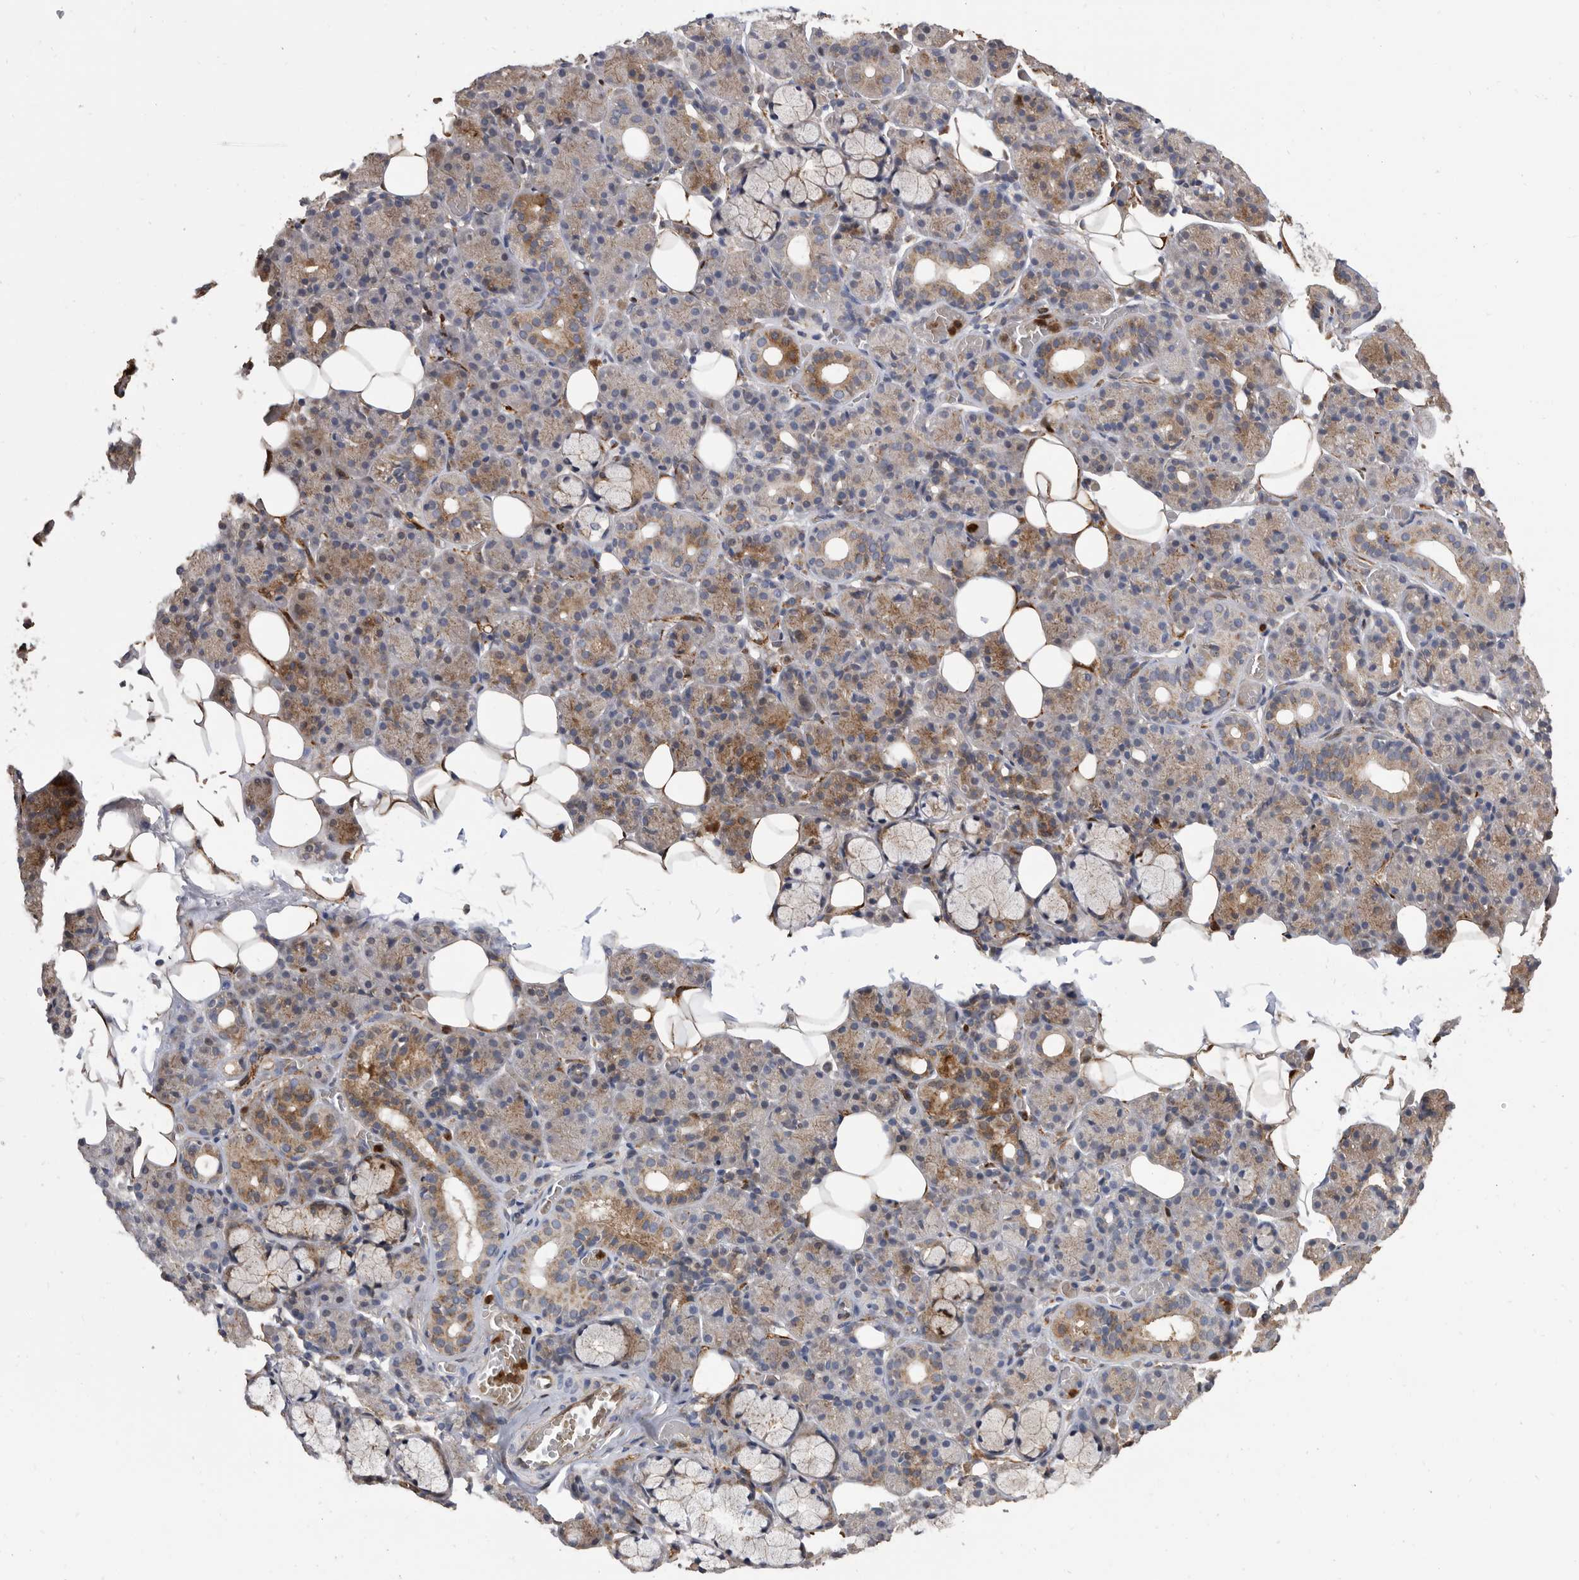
{"staining": {"intensity": "moderate", "quantity": "25%-75%", "location": "cytoplasmic/membranous"}, "tissue": "salivary gland", "cell_type": "Glandular cells", "image_type": "normal", "snomed": [{"axis": "morphology", "description": "Normal tissue, NOS"}, {"axis": "topography", "description": "Salivary gland"}], "caption": "This is a histology image of IHC staining of unremarkable salivary gland, which shows moderate expression in the cytoplasmic/membranous of glandular cells.", "gene": "CRISPLD2", "patient": {"sex": "male", "age": 63}}